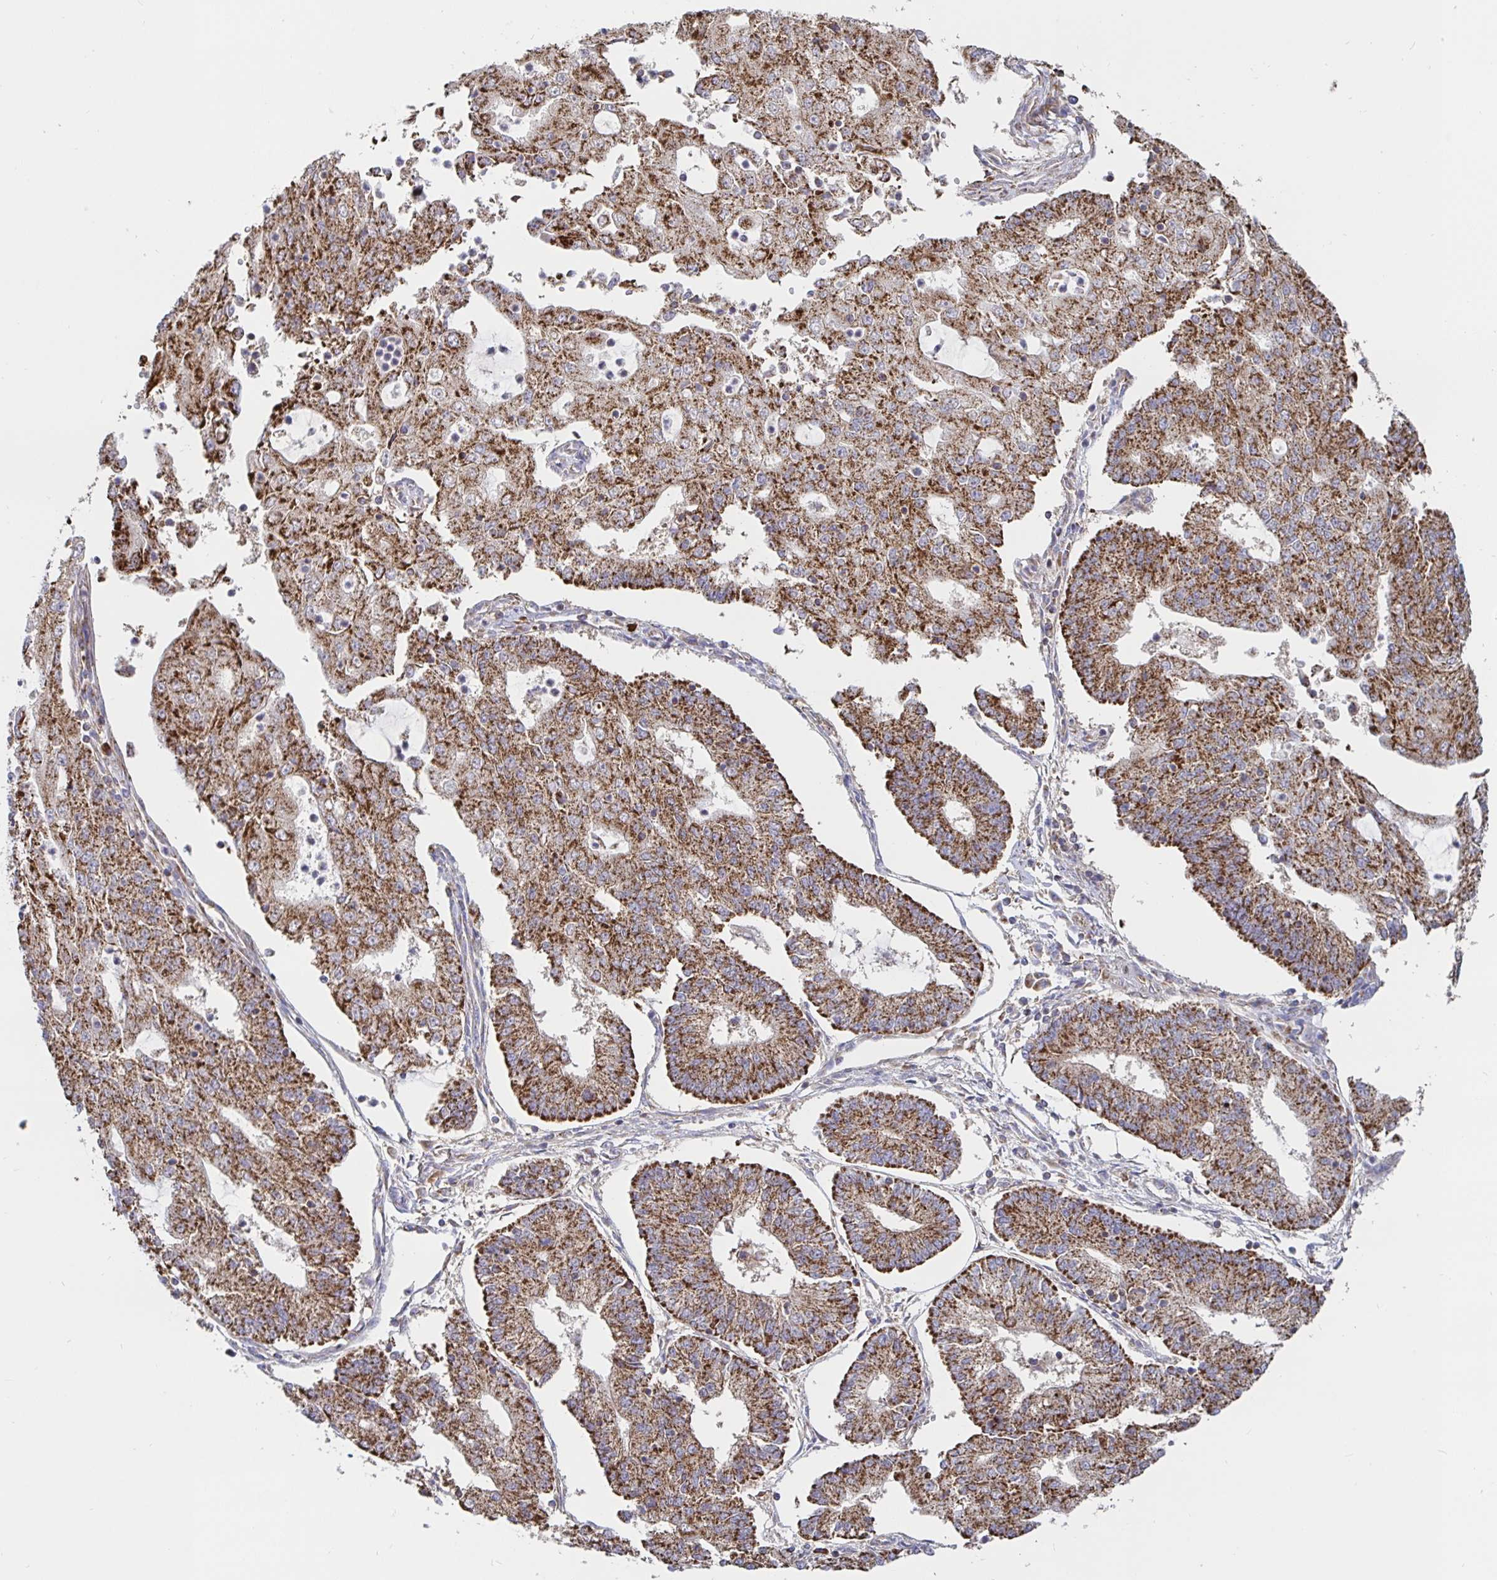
{"staining": {"intensity": "moderate", "quantity": ">75%", "location": "cytoplasmic/membranous"}, "tissue": "endometrial cancer", "cell_type": "Tumor cells", "image_type": "cancer", "snomed": [{"axis": "morphology", "description": "Adenocarcinoma, NOS"}, {"axis": "topography", "description": "Endometrium"}], "caption": "A photomicrograph of human endometrial cancer stained for a protein exhibits moderate cytoplasmic/membranous brown staining in tumor cells.", "gene": "PRDX3", "patient": {"sex": "female", "age": 56}}